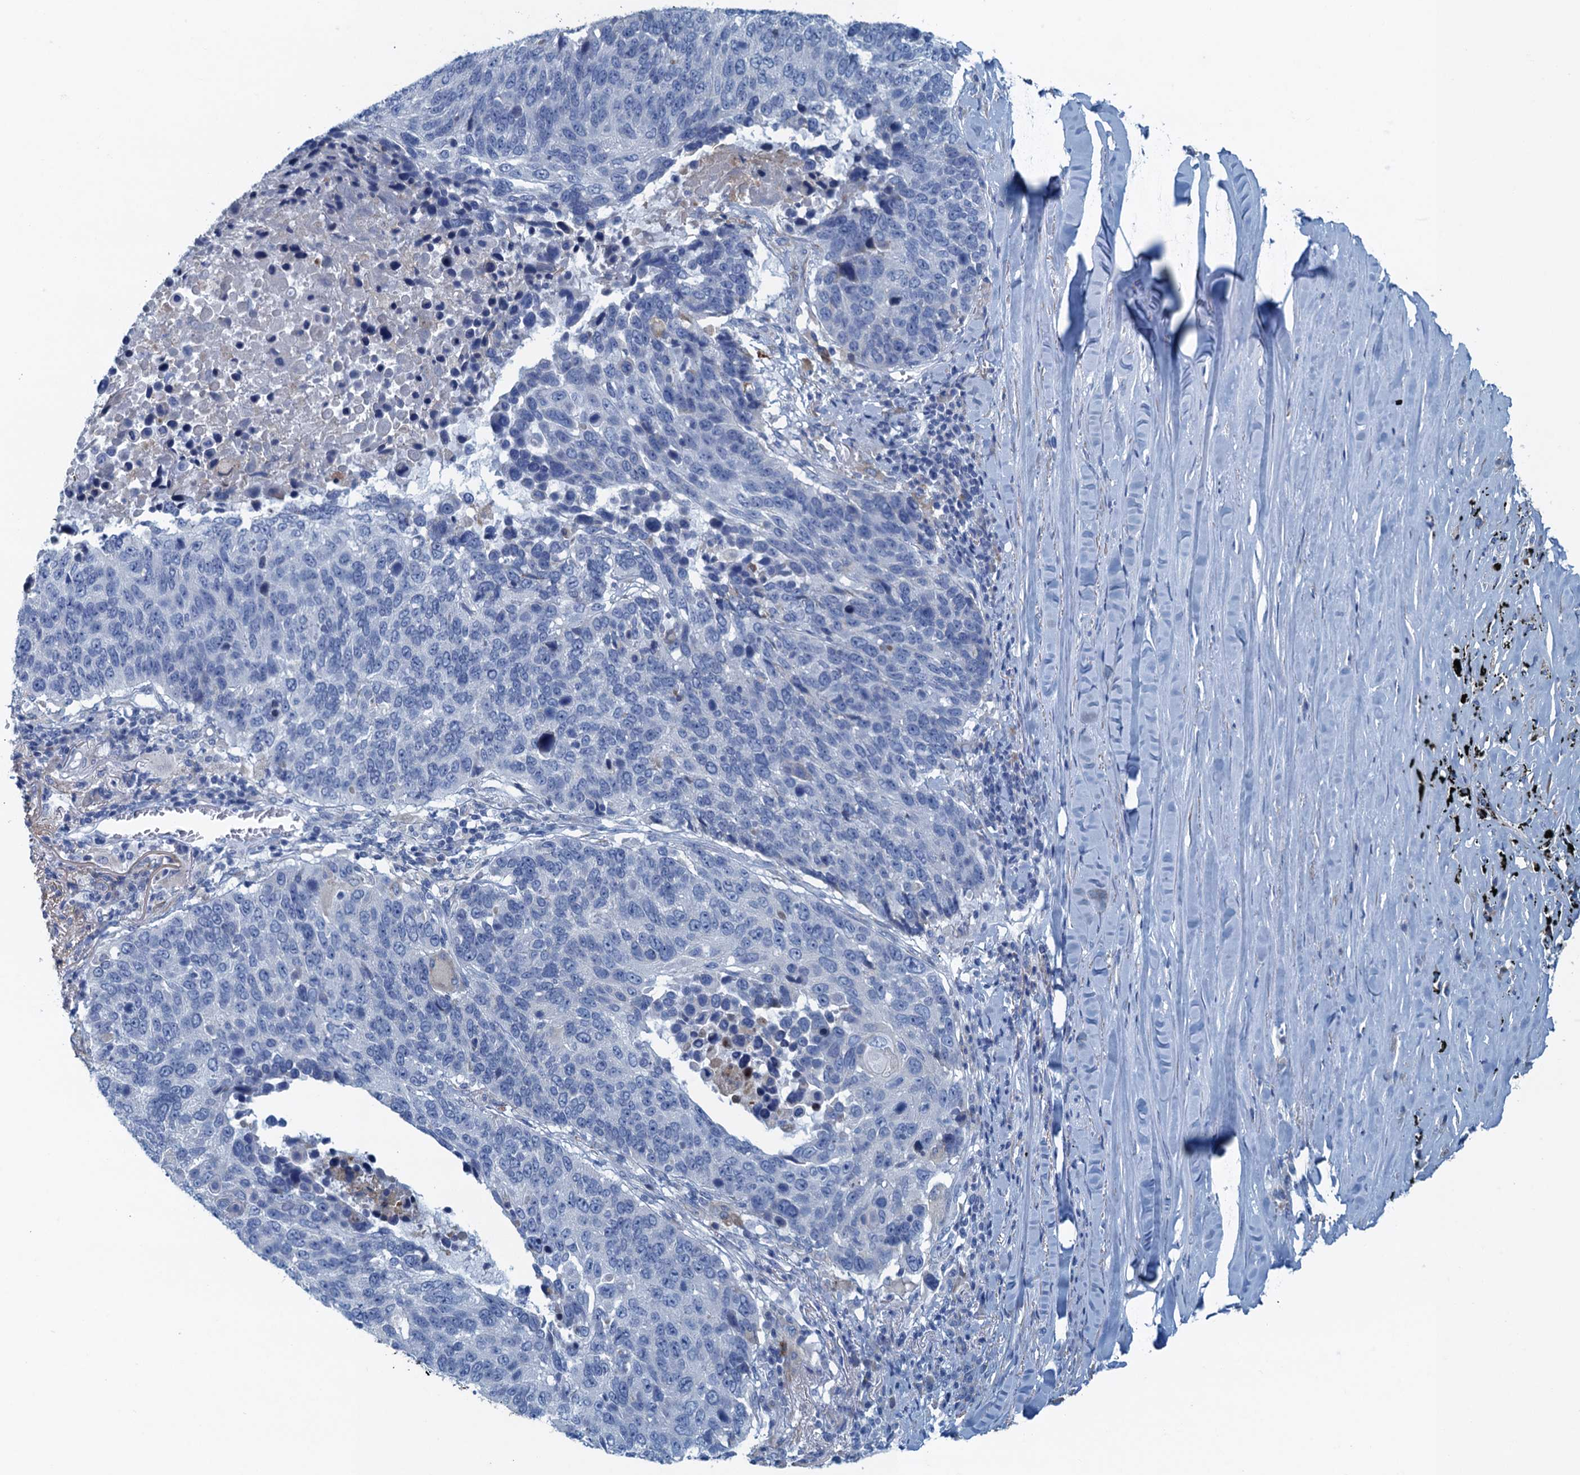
{"staining": {"intensity": "negative", "quantity": "none", "location": "none"}, "tissue": "lung cancer", "cell_type": "Tumor cells", "image_type": "cancer", "snomed": [{"axis": "morphology", "description": "Normal tissue, NOS"}, {"axis": "morphology", "description": "Squamous cell carcinoma, NOS"}, {"axis": "topography", "description": "Lymph node"}, {"axis": "topography", "description": "Lung"}], "caption": "Immunohistochemistry micrograph of neoplastic tissue: squamous cell carcinoma (lung) stained with DAB reveals no significant protein staining in tumor cells. (Stains: DAB (3,3'-diaminobenzidine) immunohistochemistry (IHC) with hematoxylin counter stain, Microscopy: brightfield microscopy at high magnification).", "gene": "C10orf88", "patient": {"sex": "male", "age": 66}}